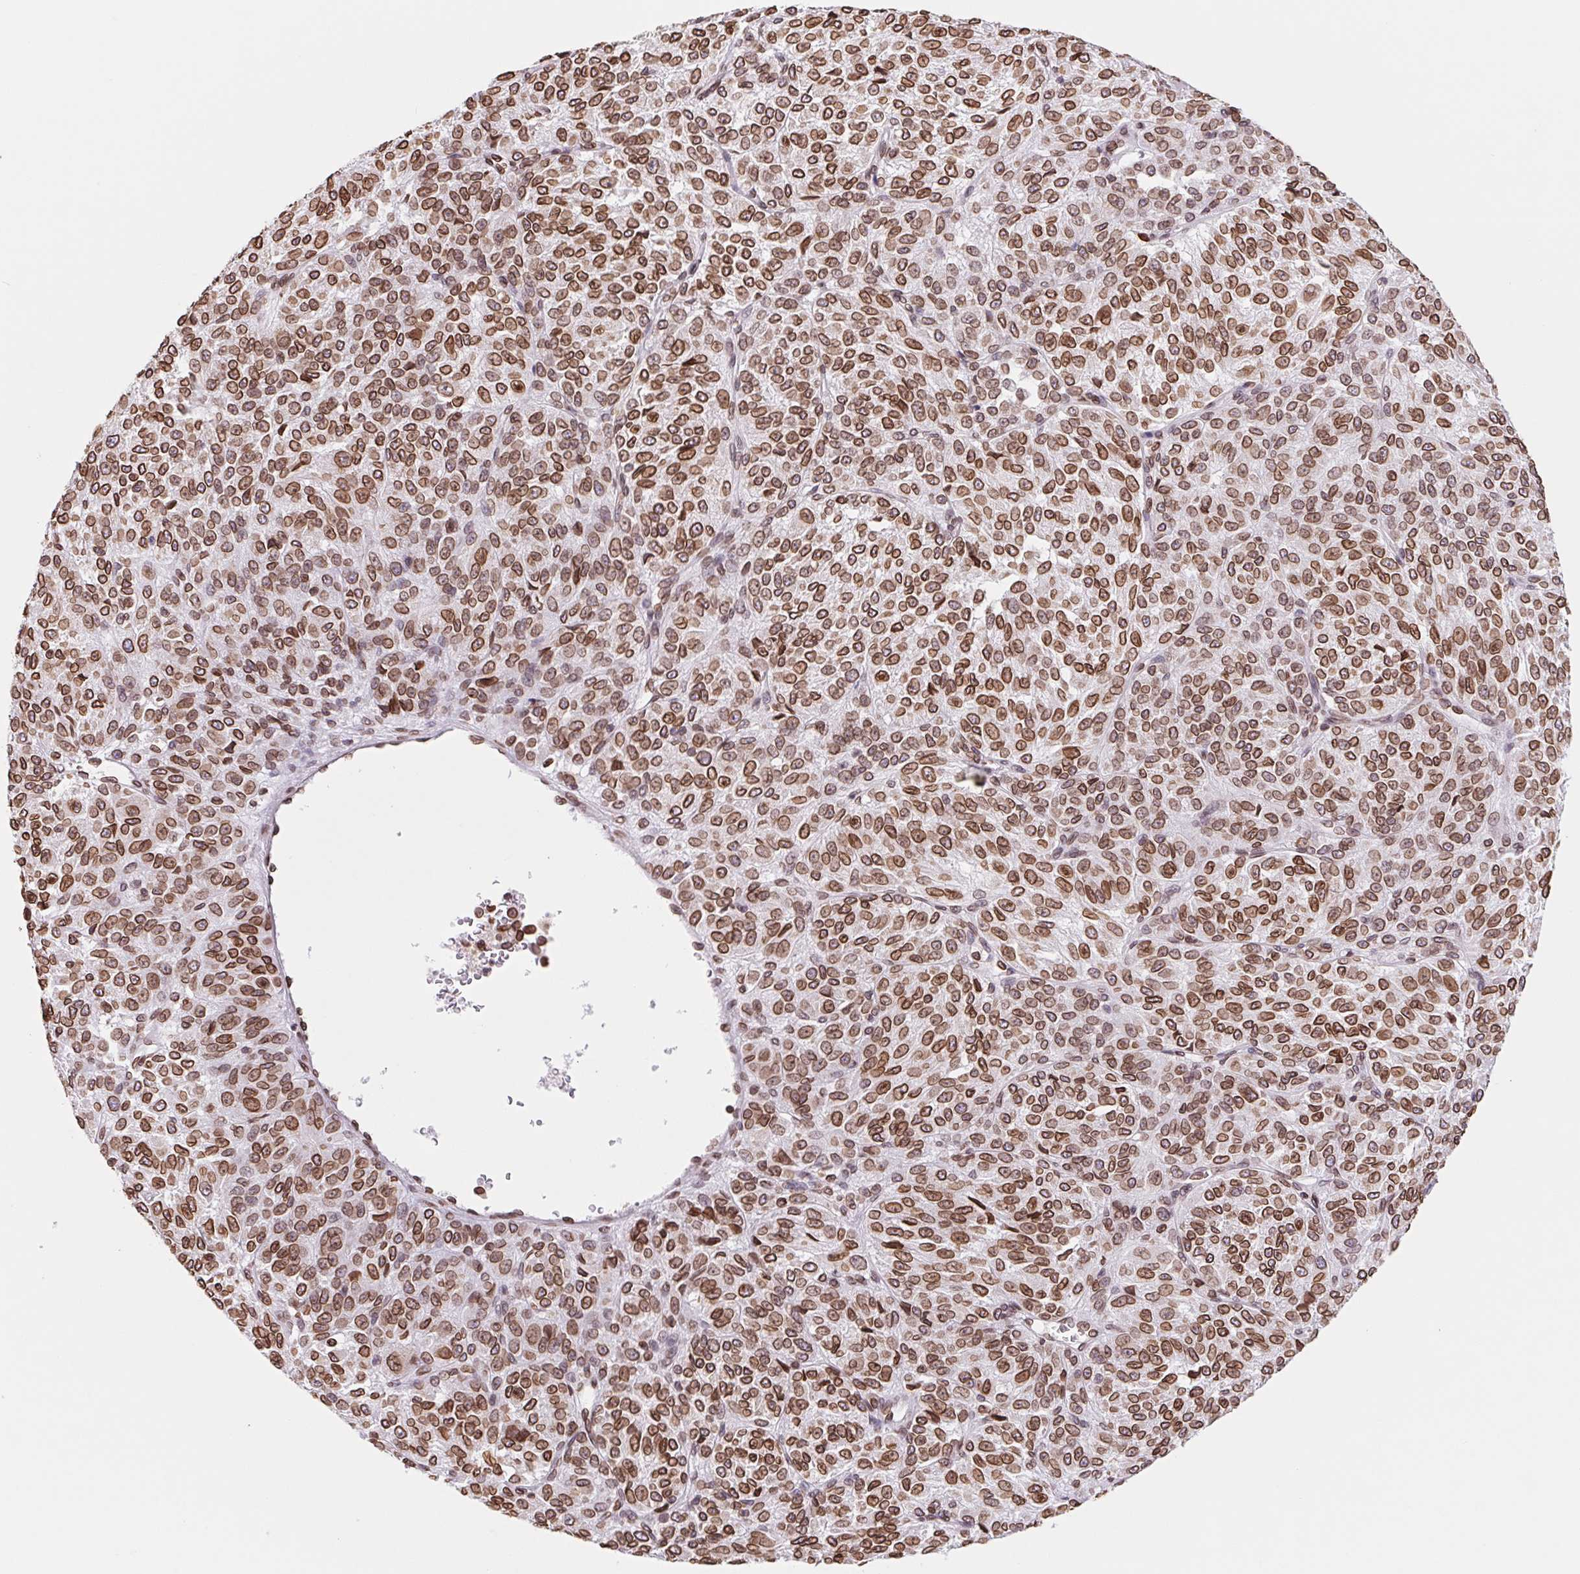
{"staining": {"intensity": "strong", "quantity": ">75%", "location": "cytoplasmic/membranous,nuclear"}, "tissue": "melanoma", "cell_type": "Tumor cells", "image_type": "cancer", "snomed": [{"axis": "morphology", "description": "Malignant melanoma, Metastatic site"}, {"axis": "topography", "description": "Brain"}], "caption": "DAB (3,3'-diaminobenzidine) immunohistochemical staining of human malignant melanoma (metastatic site) demonstrates strong cytoplasmic/membranous and nuclear protein positivity in about >75% of tumor cells.", "gene": "LMNB2", "patient": {"sex": "female", "age": 56}}